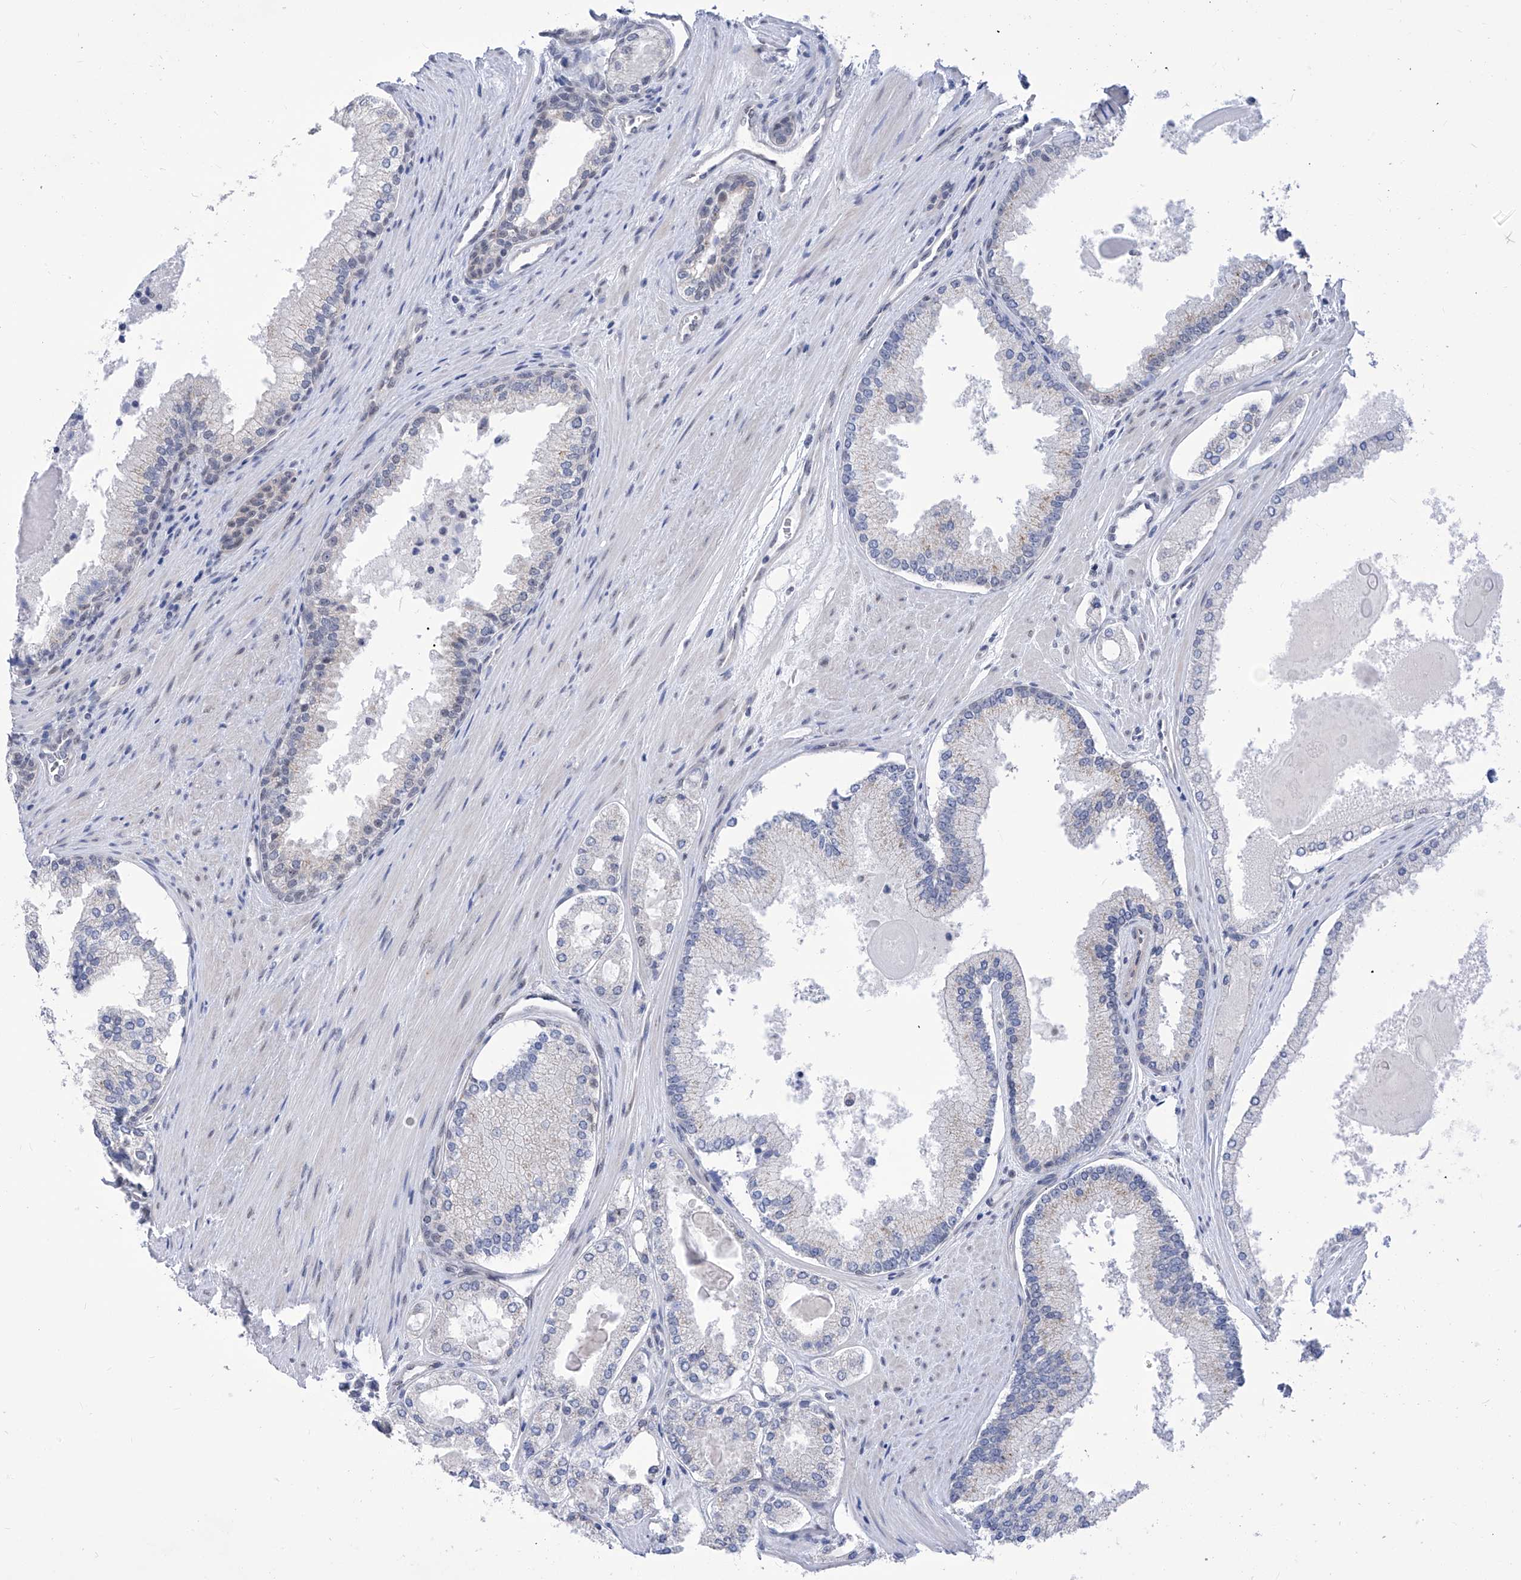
{"staining": {"intensity": "negative", "quantity": "none", "location": "none"}, "tissue": "prostate cancer", "cell_type": "Tumor cells", "image_type": "cancer", "snomed": [{"axis": "morphology", "description": "Adenocarcinoma, High grade"}, {"axis": "topography", "description": "Prostate"}], "caption": "Prostate adenocarcinoma (high-grade) stained for a protein using immunohistochemistry (IHC) reveals no positivity tumor cells.", "gene": "SART1", "patient": {"sex": "male", "age": 60}}